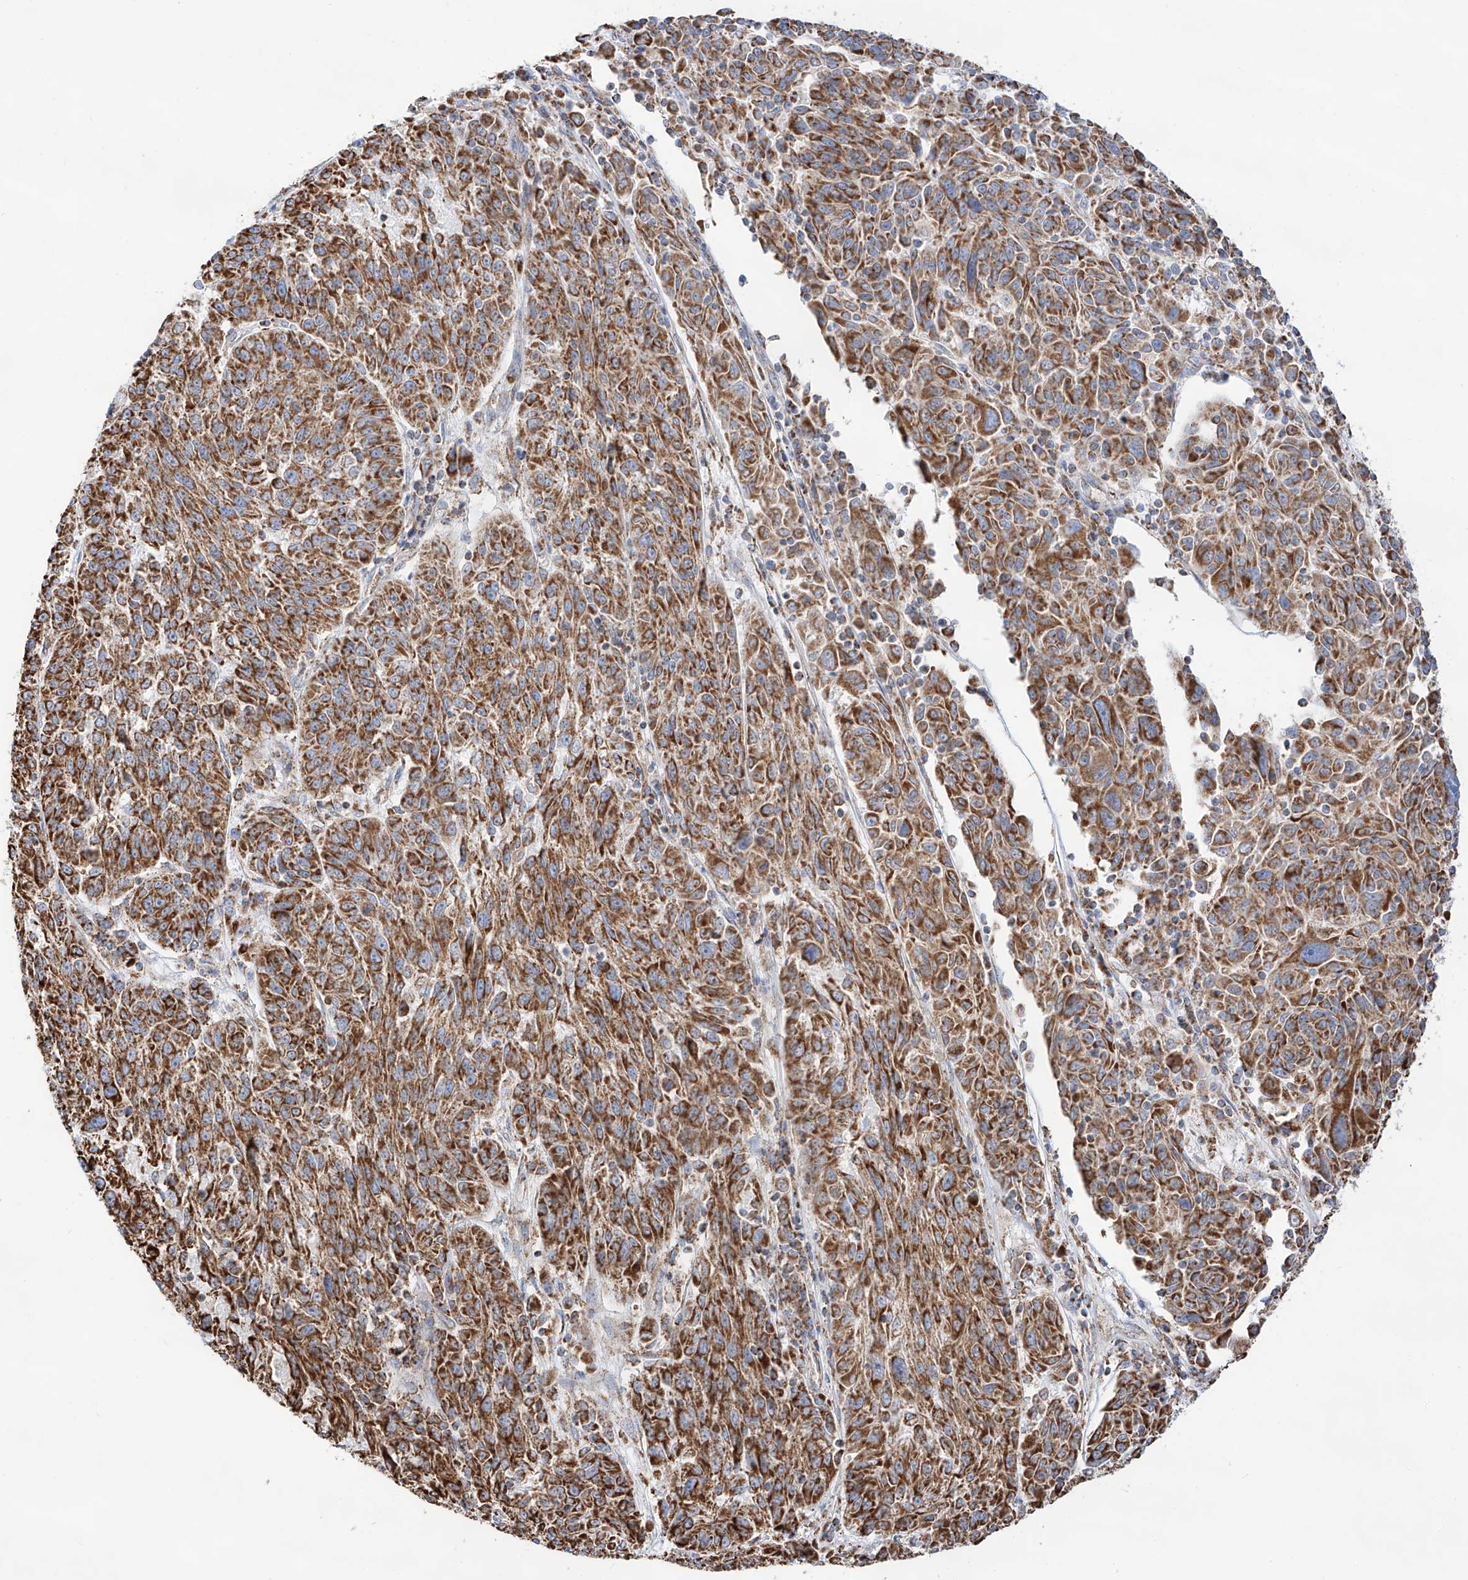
{"staining": {"intensity": "moderate", "quantity": ">75%", "location": "cytoplasmic/membranous"}, "tissue": "melanoma", "cell_type": "Tumor cells", "image_type": "cancer", "snomed": [{"axis": "morphology", "description": "Malignant melanoma, NOS"}, {"axis": "topography", "description": "Skin"}], "caption": "Tumor cells demonstrate medium levels of moderate cytoplasmic/membranous expression in approximately >75% of cells in human malignant melanoma.", "gene": "TTC27", "patient": {"sex": "male", "age": 53}}